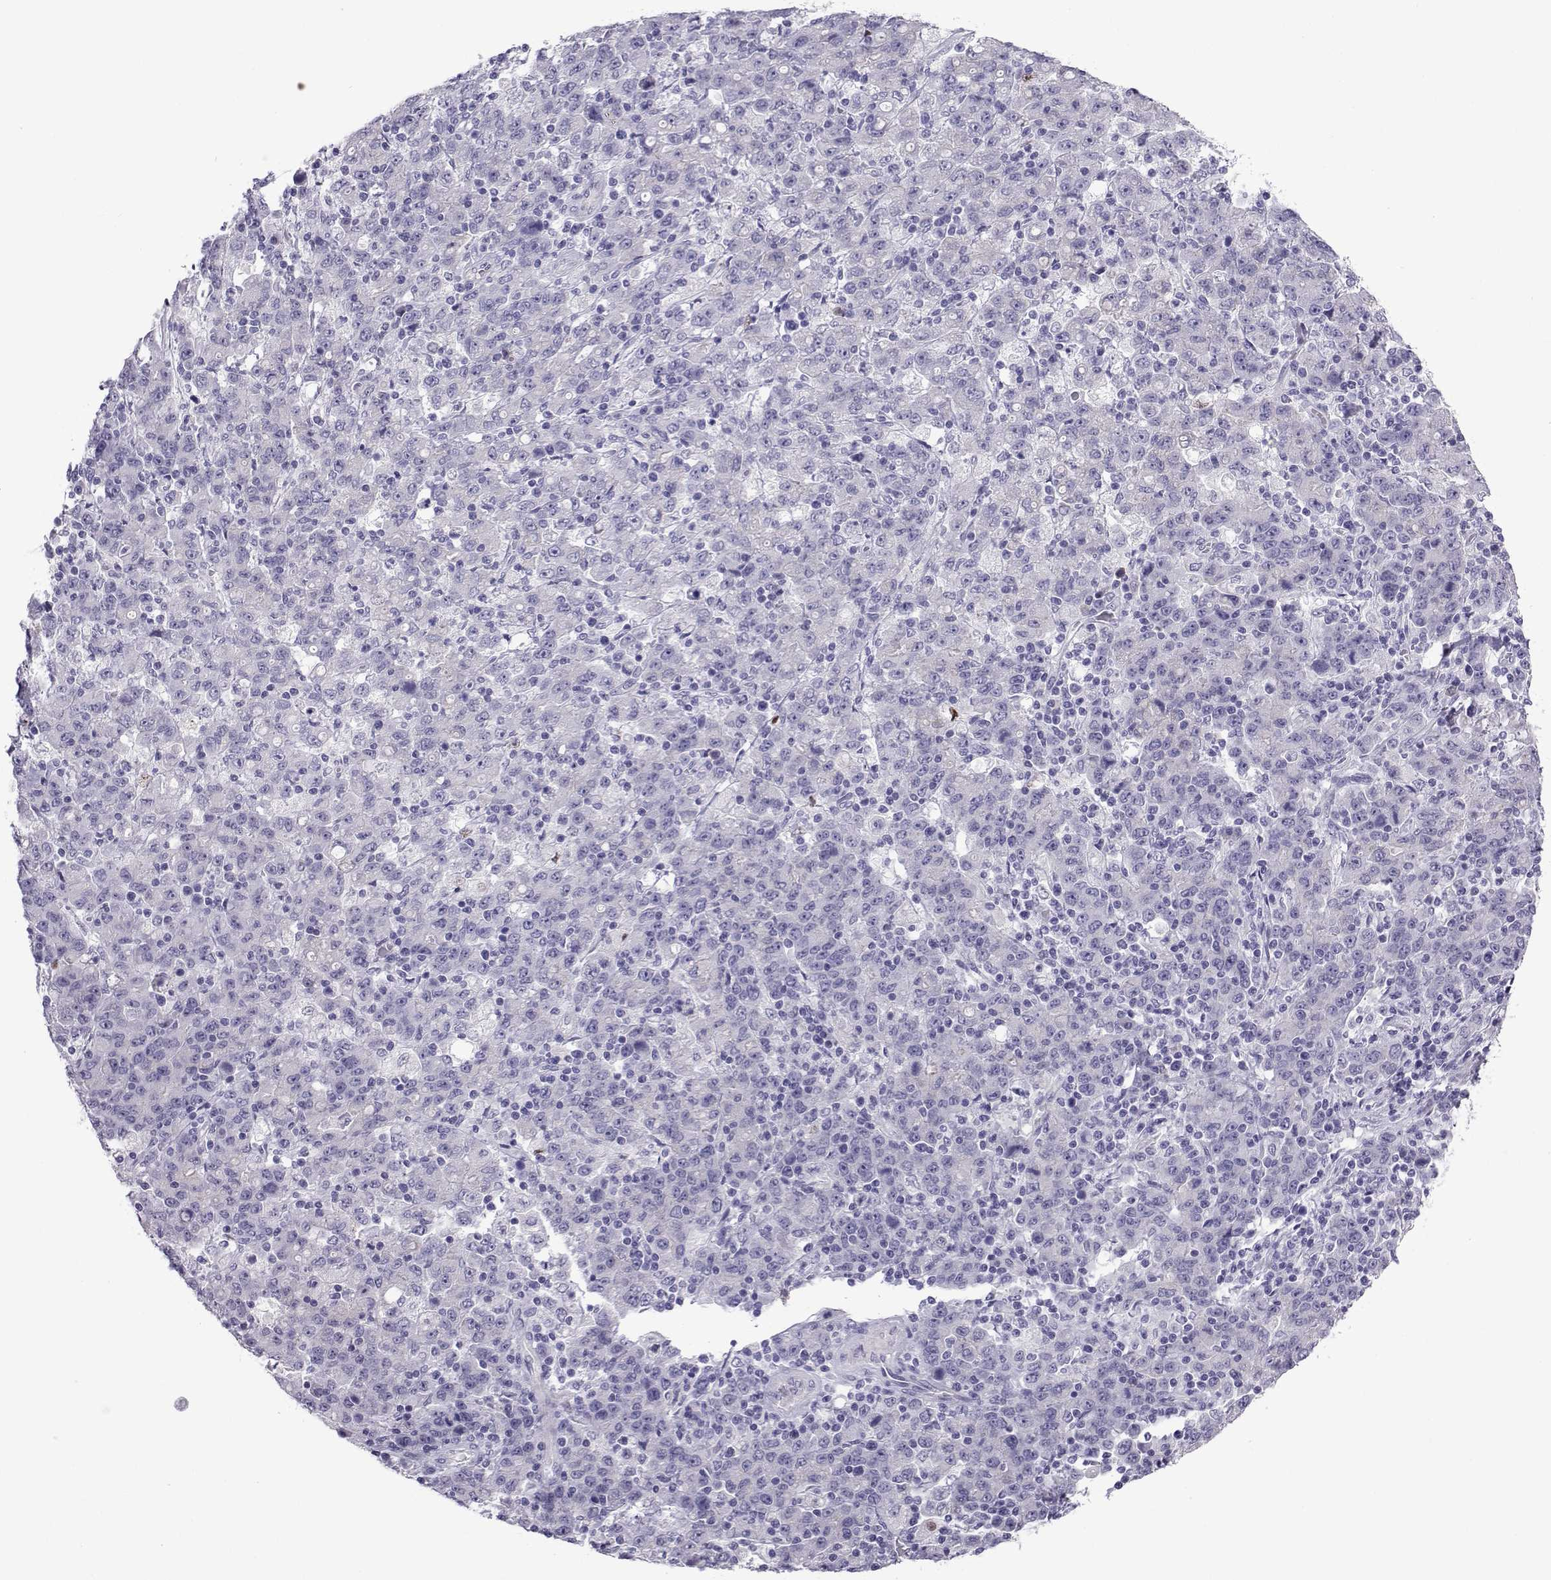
{"staining": {"intensity": "negative", "quantity": "none", "location": "none"}, "tissue": "stomach cancer", "cell_type": "Tumor cells", "image_type": "cancer", "snomed": [{"axis": "morphology", "description": "Adenocarcinoma, NOS"}, {"axis": "topography", "description": "Stomach, upper"}], "caption": "Histopathology image shows no significant protein staining in tumor cells of stomach adenocarcinoma. (DAB immunohistochemistry visualized using brightfield microscopy, high magnification).", "gene": "COL22A1", "patient": {"sex": "male", "age": 69}}